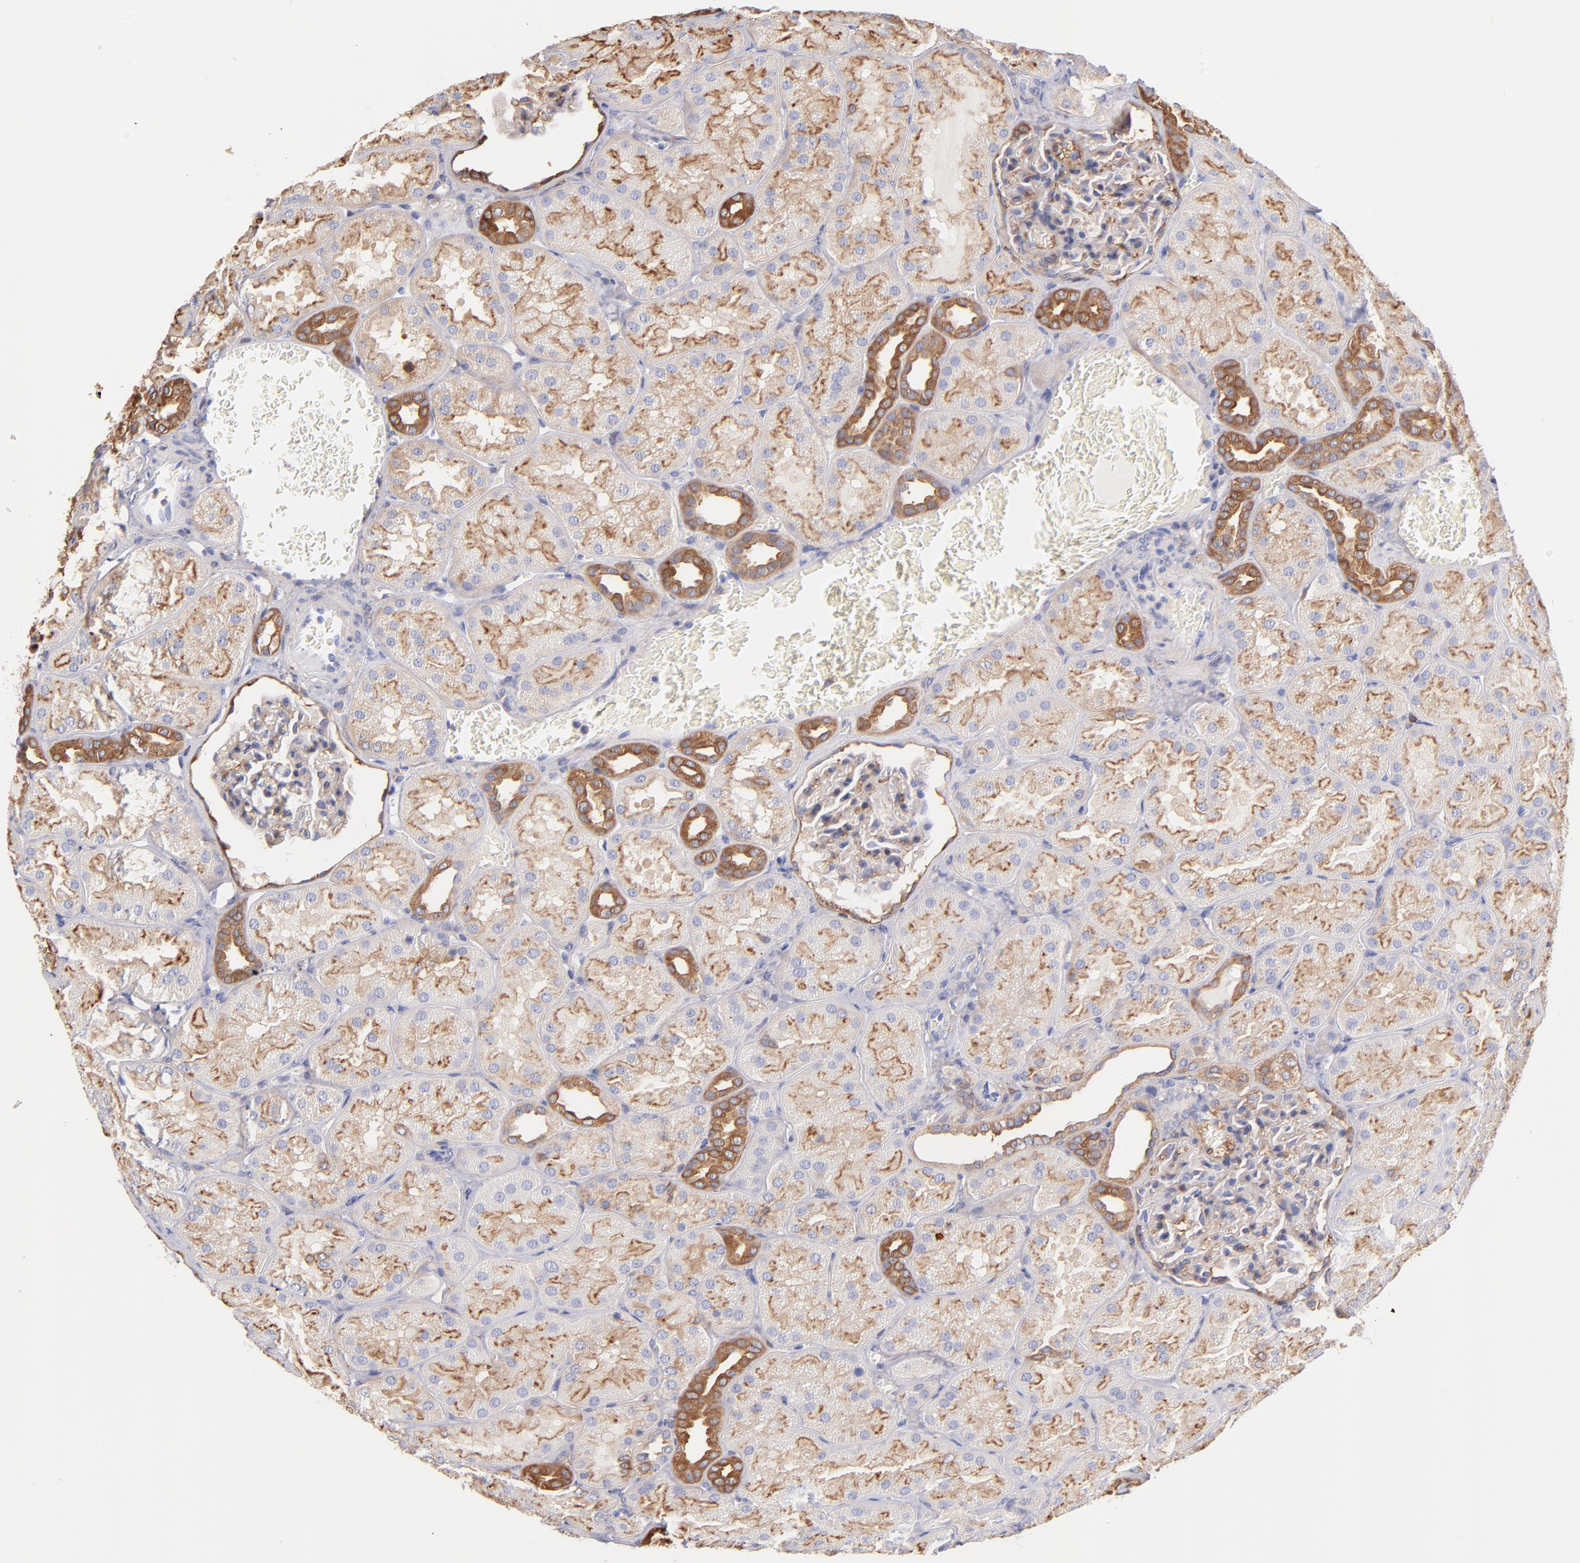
{"staining": {"intensity": "weak", "quantity": ">75%", "location": "cytoplasmic/membranous"}, "tissue": "kidney", "cell_type": "Cells in glomeruli", "image_type": "normal", "snomed": [{"axis": "morphology", "description": "Normal tissue, NOS"}, {"axis": "topography", "description": "Kidney"}], "caption": "Protein staining displays weak cytoplasmic/membranous expression in about >75% of cells in glomeruli in unremarkable kidney.", "gene": "PRKCA", "patient": {"sex": "male", "age": 28}}